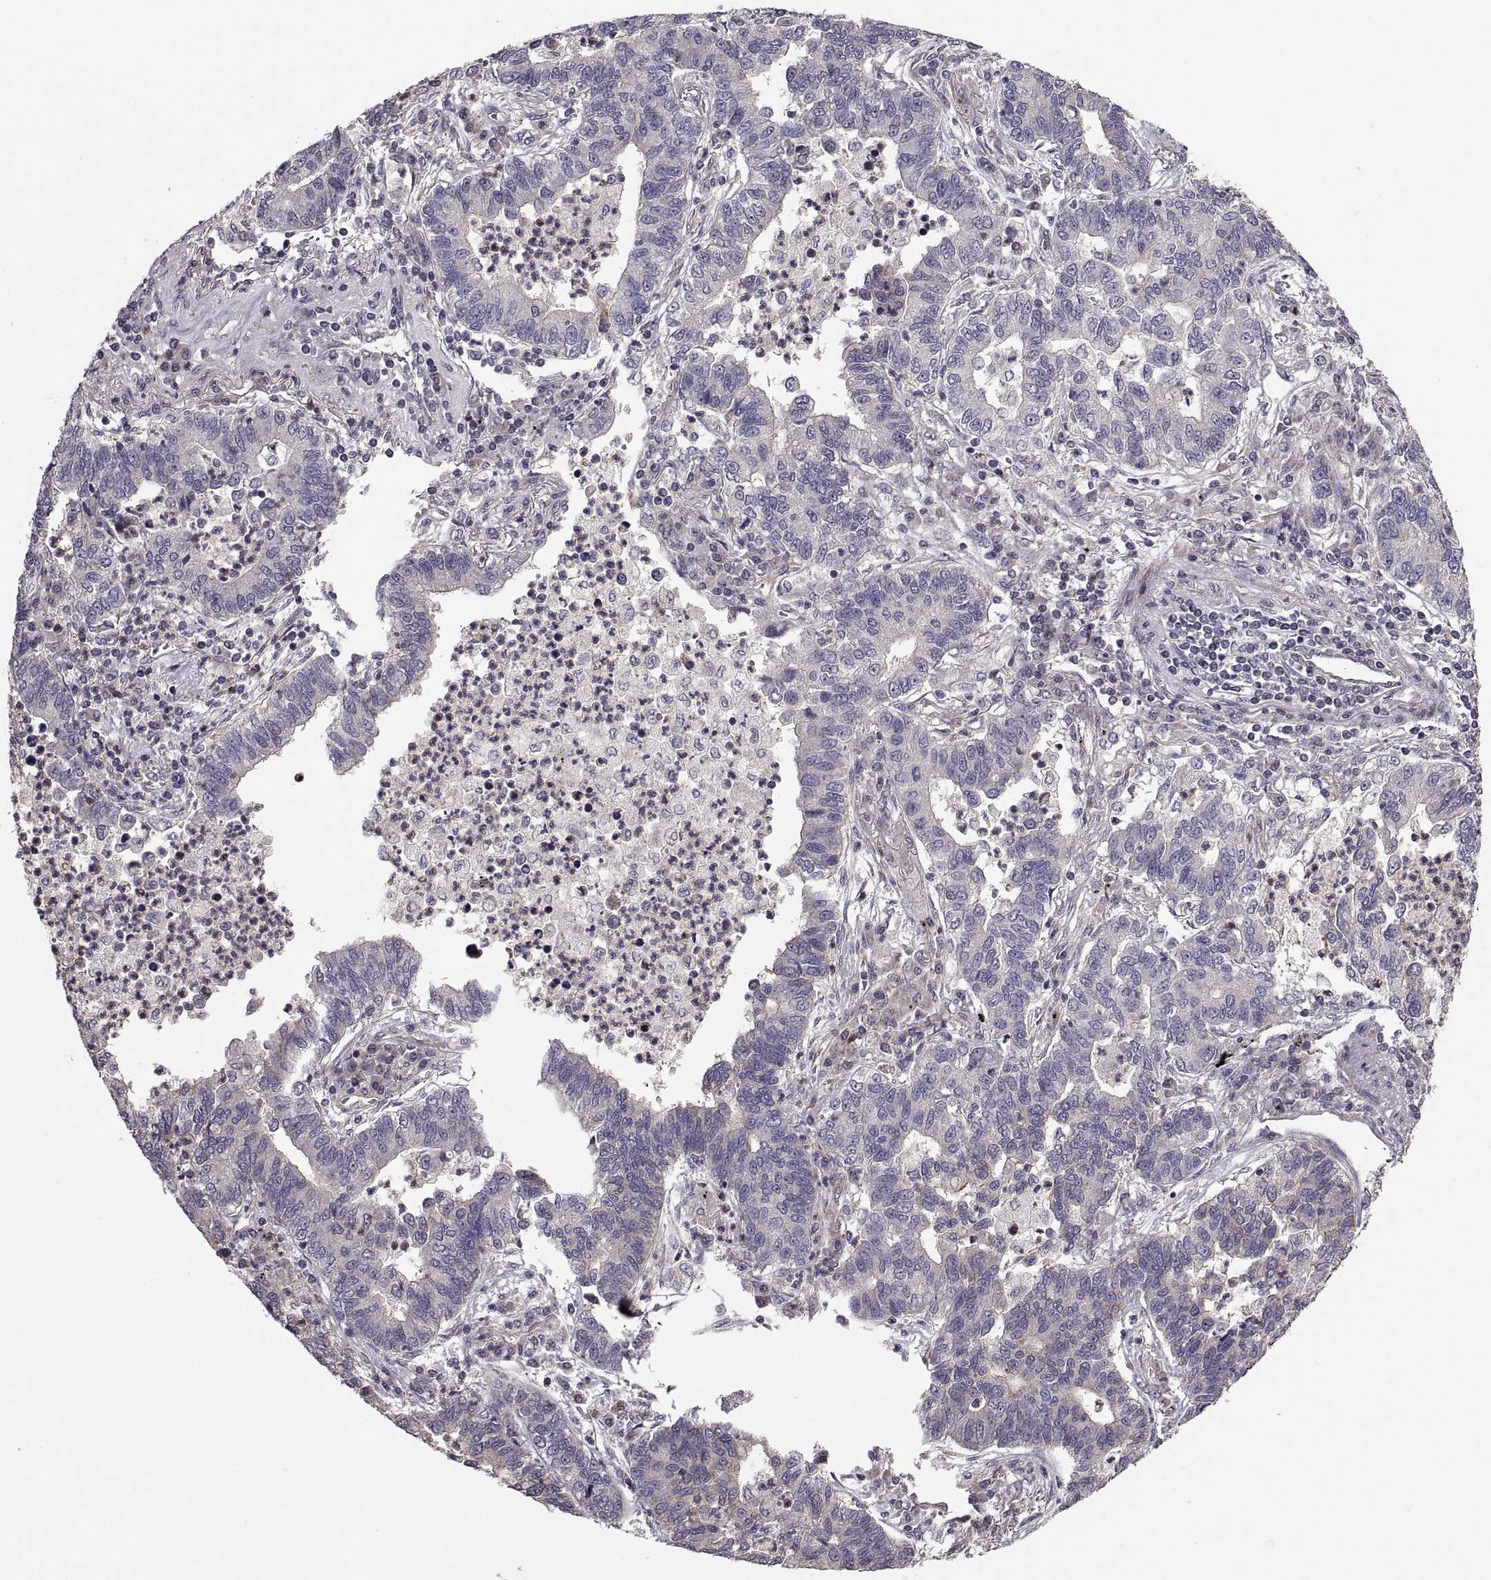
{"staining": {"intensity": "negative", "quantity": "none", "location": "none"}, "tissue": "lung cancer", "cell_type": "Tumor cells", "image_type": "cancer", "snomed": [{"axis": "morphology", "description": "Adenocarcinoma, NOS"}, {"axis": "topography", "description": "Lung"}], "caption": "Human adenocarcinoma (lung) stained for a protein using immunohistochemistry reveals no expression in tumor cells.", "gene": "PMM2", "patient": {"sex": "female", "age": 57}}